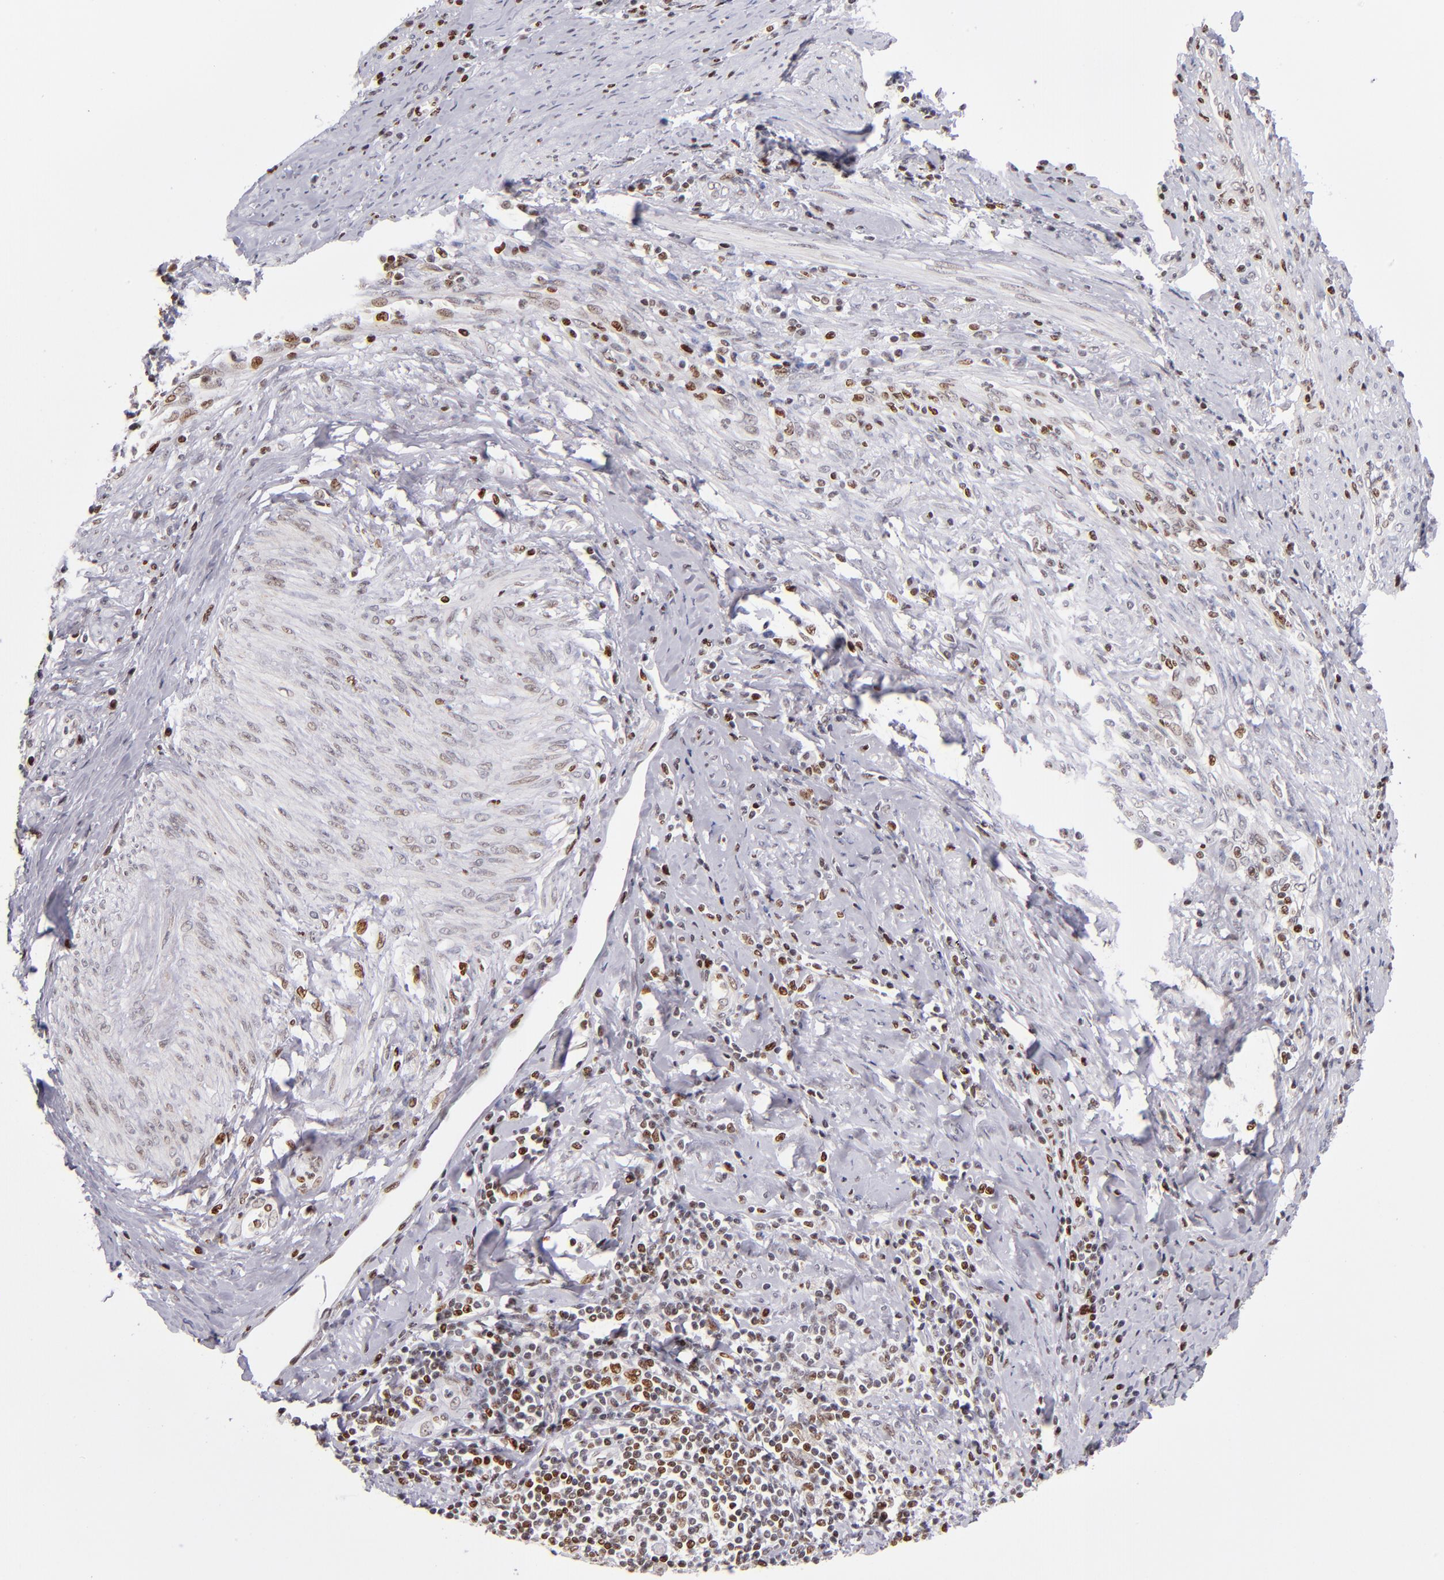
{"staining": {"intensity": "moderate", "quantity": "25%-75%", "location": "nuclear"}, "tissue": "cervical cancer", "cell_type": "Tumor cells", "image_type": "cancer", "snomed": [{"axis": "morphology", "description": "Squamous cell carcinoma, NOS"}, {"axis": "topography", "description": "Cervix"}], "caption": "Cervical squamous cell carcinoma stained with a protein marker reveals moderate staining in tumor cells.", "gene": "POLA1", "patient": {"sex": "female", "age": 53}}